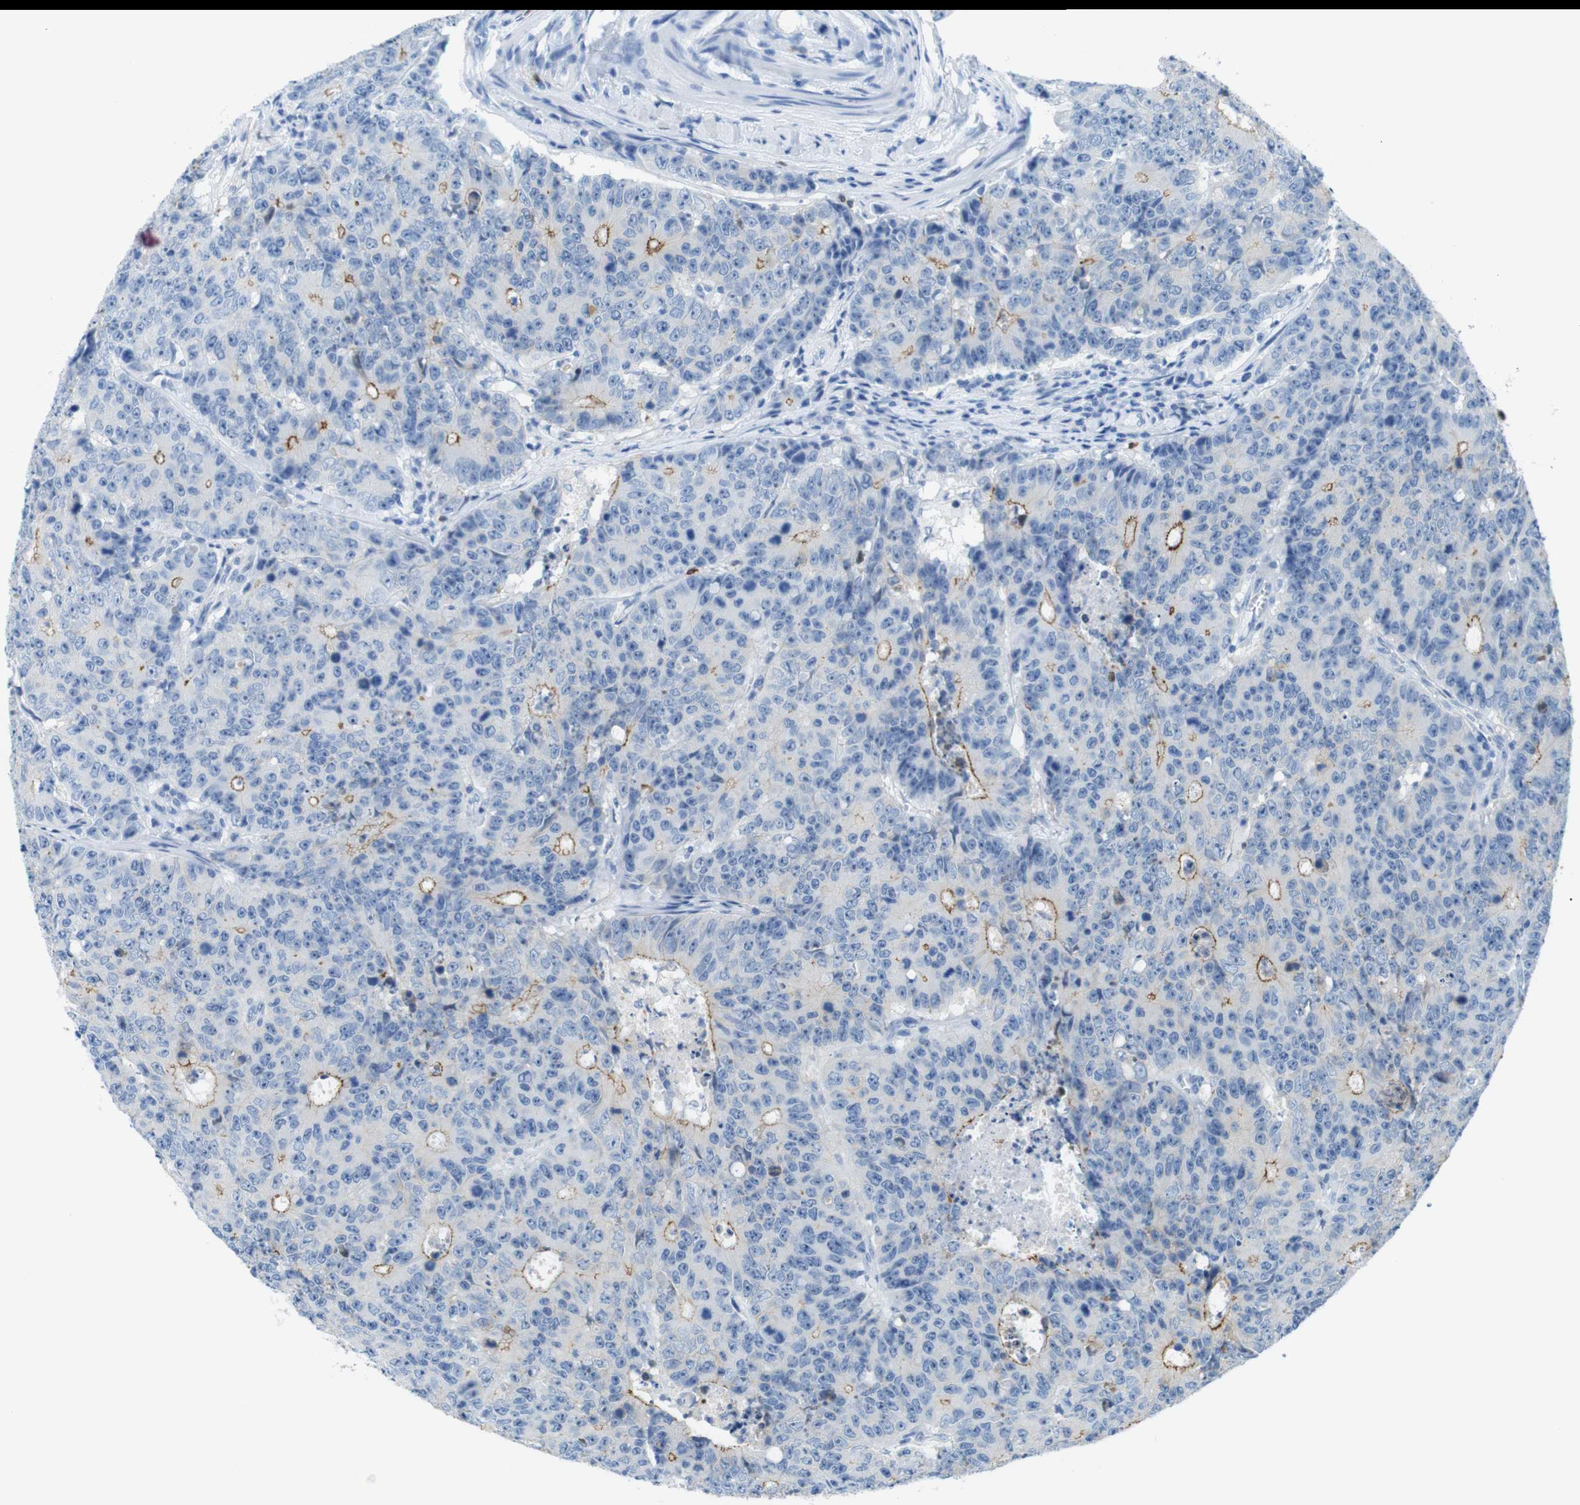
{"staining": {"intensity": "moderate", "quantity": "25%-75%", "location": "cytoplasmic/membranous"}, "tissue": "colorectal cancer", "cell_type": "Tumor cells", "image_type": "cancer", "snomed": [{"axis": "morphology", "description": "Adenocarcinoma, NOS"}, {"axis": "topography", "description": "Colon"}], "caption": "IHC (DAB) staining of colorectal adenocarcinoma exhibits moderate cytoplasmic/membranous protein positivity in approximately 25%-75% of tumor cells. The staining was performed using DAB (3,3'-diaminobenzidine) to visualize the protein expression in brown, while the nuclei were stained in blue with hematoxylin (Magnification: 20x).", "gene": "TJP3", "patient": {"sex": "female", "age": 86}}